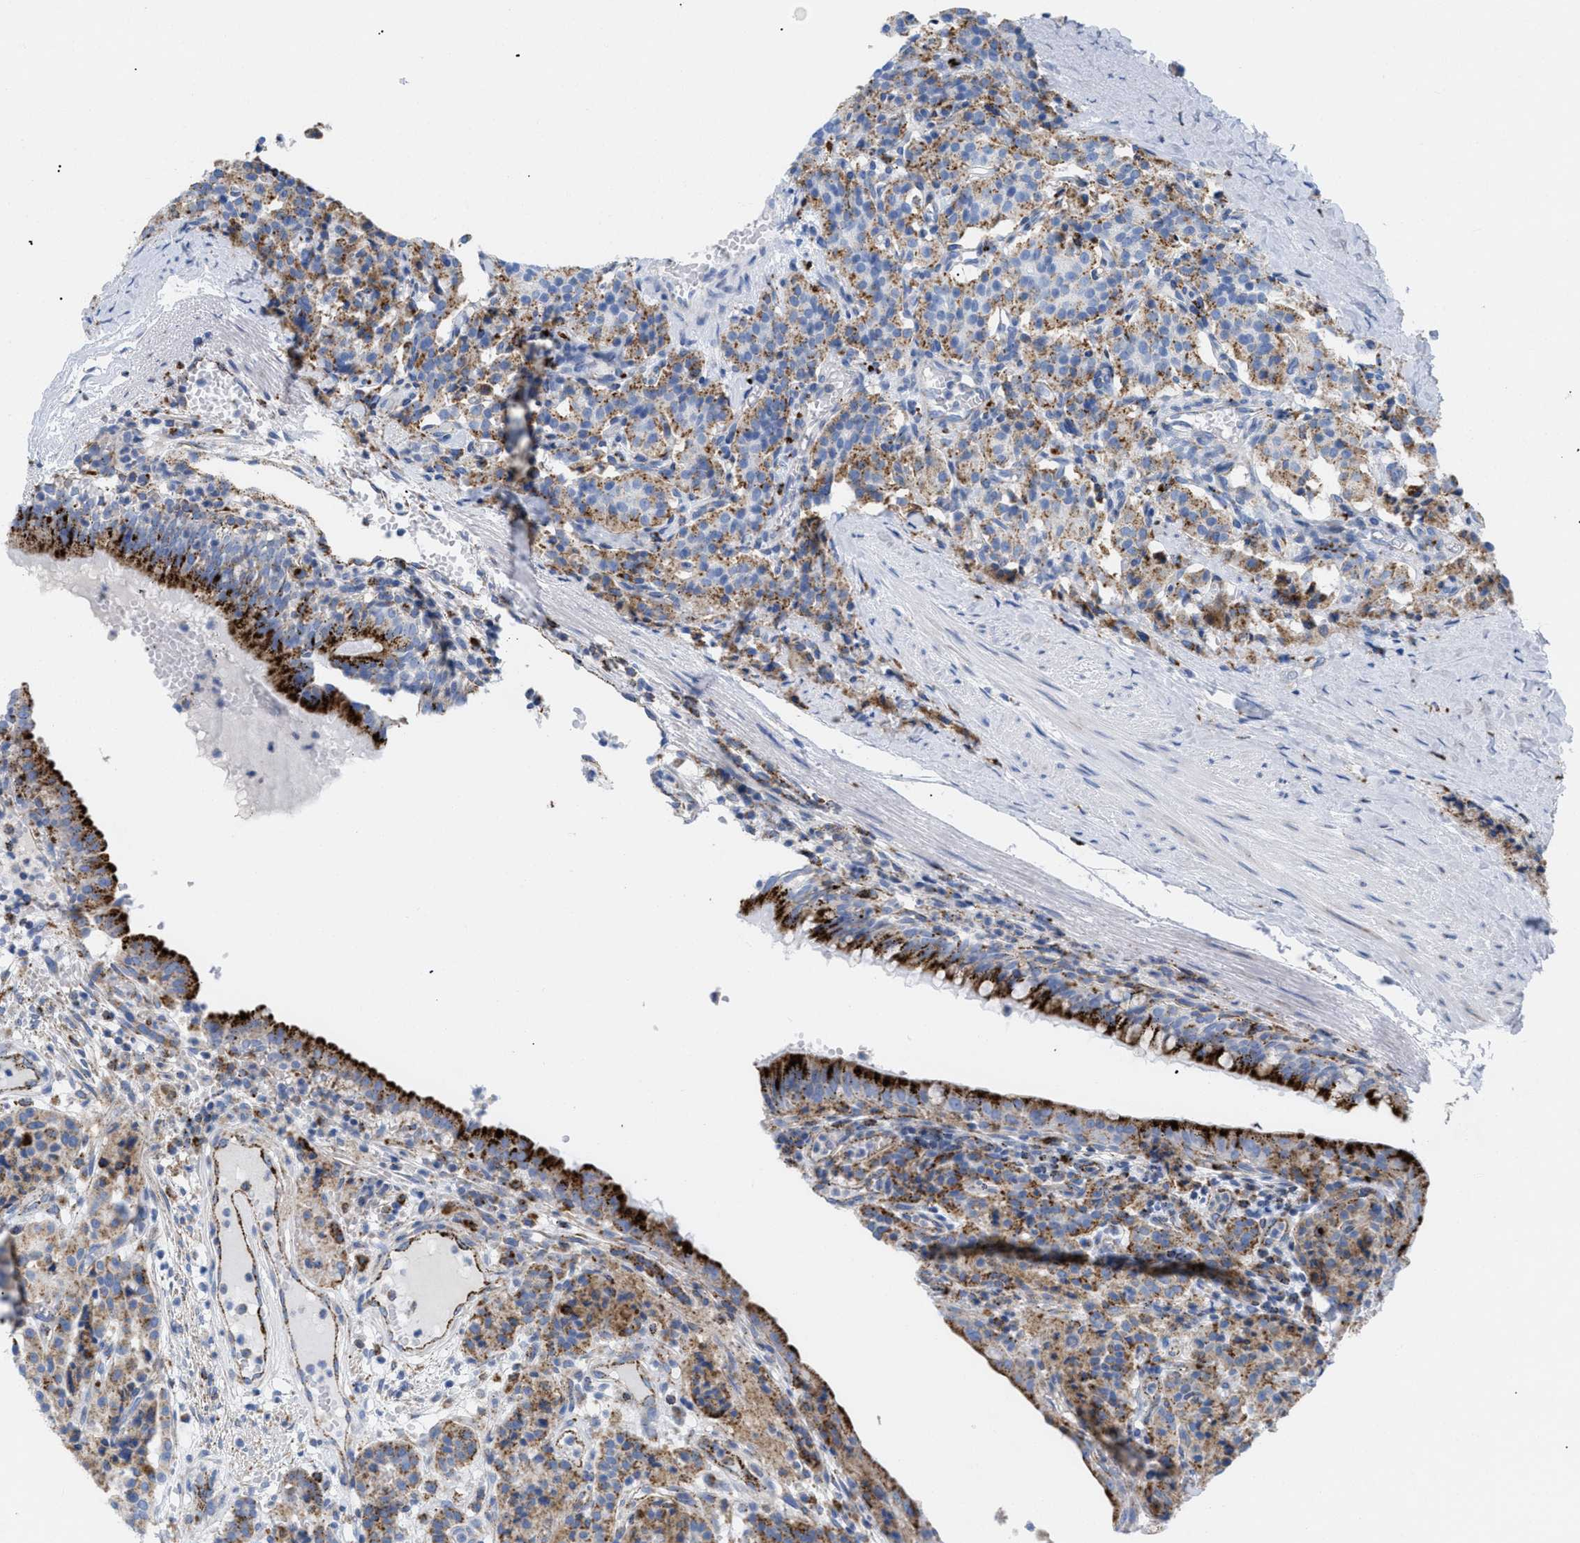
{"staining": {"intensity": "moderate", "quantity": ">75%", "location": "cytoplasmic/membranous"}, "tissue": "carcinoid", "cell_type": "Tumor cells", "image_type": "cancer", "snomed": [{"axis": "morphology", "description": "Carcinoid, malignant, NOS"}, {"axis": "topography", "description": "Lung"}], "caption": "Immunohistochemistry (IHC) photomicrograph of carcinoid stained for a protein (brown), which demonstrates medium levels of moderate cytoplasmic/membranous staining in about >75% of tumor cells.", "gene": "DRAM2", "patient": {"sex": "male", "age": 30}}